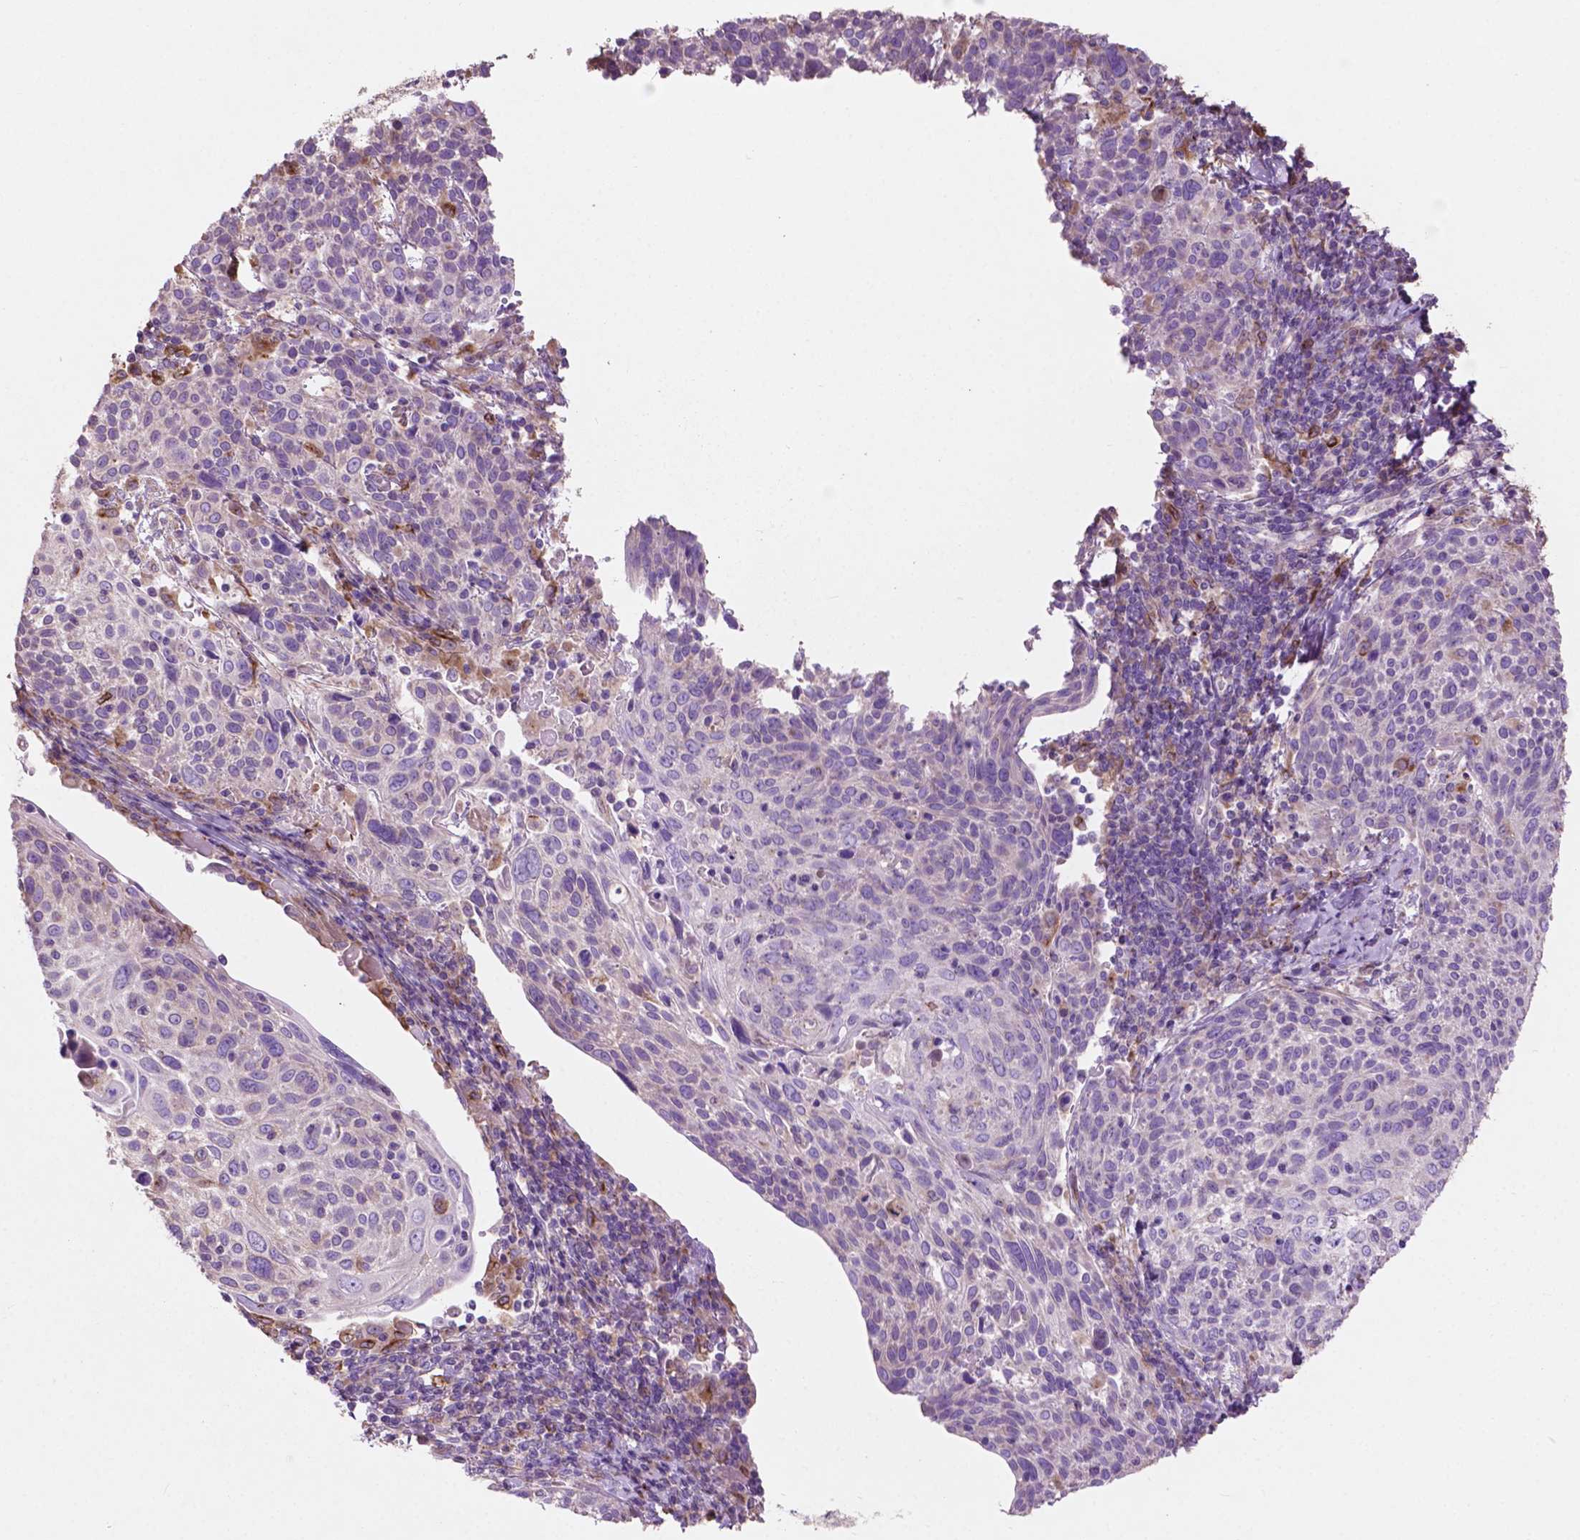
{"staining": {"intensity": "negative", "quantity": "none", "location": "none"}, "tissue": "cervical cancer", "cell_type": "Tumor cells", "image_type": "cancer", "snomed": [{"axis": "morphology", "description": "Squamous cell carcinoma, NOS"}, {"axis": "topography", "description": "Cervix"}], "caption": "High power microscopy micrograph of an immunohistochemistry image of squamous cell carcinoma (cervical), revealing no significant staining in tumor cells. The staining was performed using DAB to visualize the protein expression in brown, while the nuclei were stained in blue with hematoxylin (Magnification: 20x).", "gene": "MBTPS1", "patient": {"sex": "female", "age": 61}}